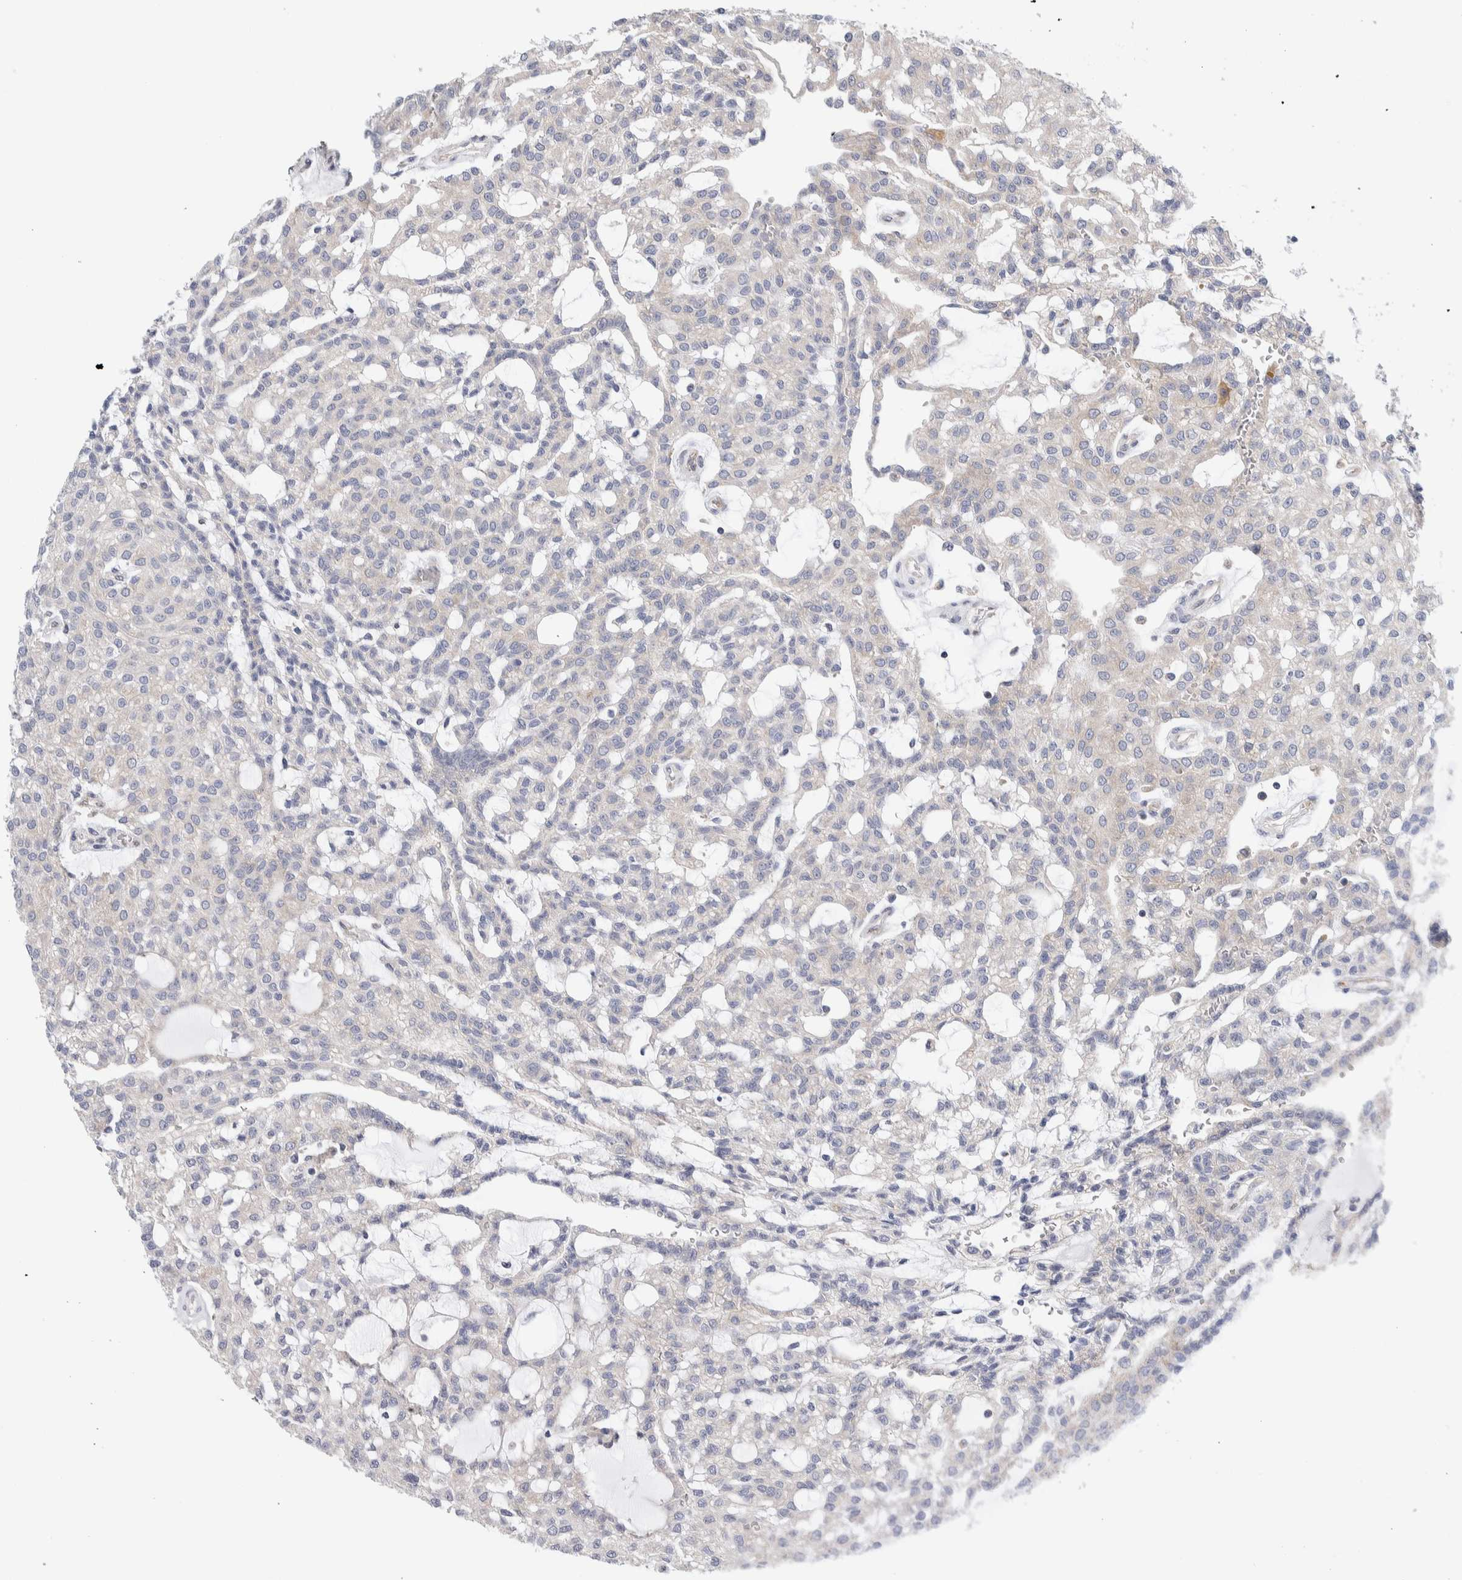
{"staining": {"intensity": "negative", "quantity": "none", "location": "none"}, "tissue": "renal cancer", "cell_type": "Tumor cells", "image_type": "cancer", "snomed": [{"axis": "morphology", "description": "Adenocarcinoma, NOS"}, {"axis": "topography", "description": "Kidney"}], "caption": "This is an immunohistochemistry photomicrograph of human renal cancer (adenocarcinoma). There is no positivity in tumor cells.", "gene": "RACK1", "patient": {"sex": "male", "age": 63}}